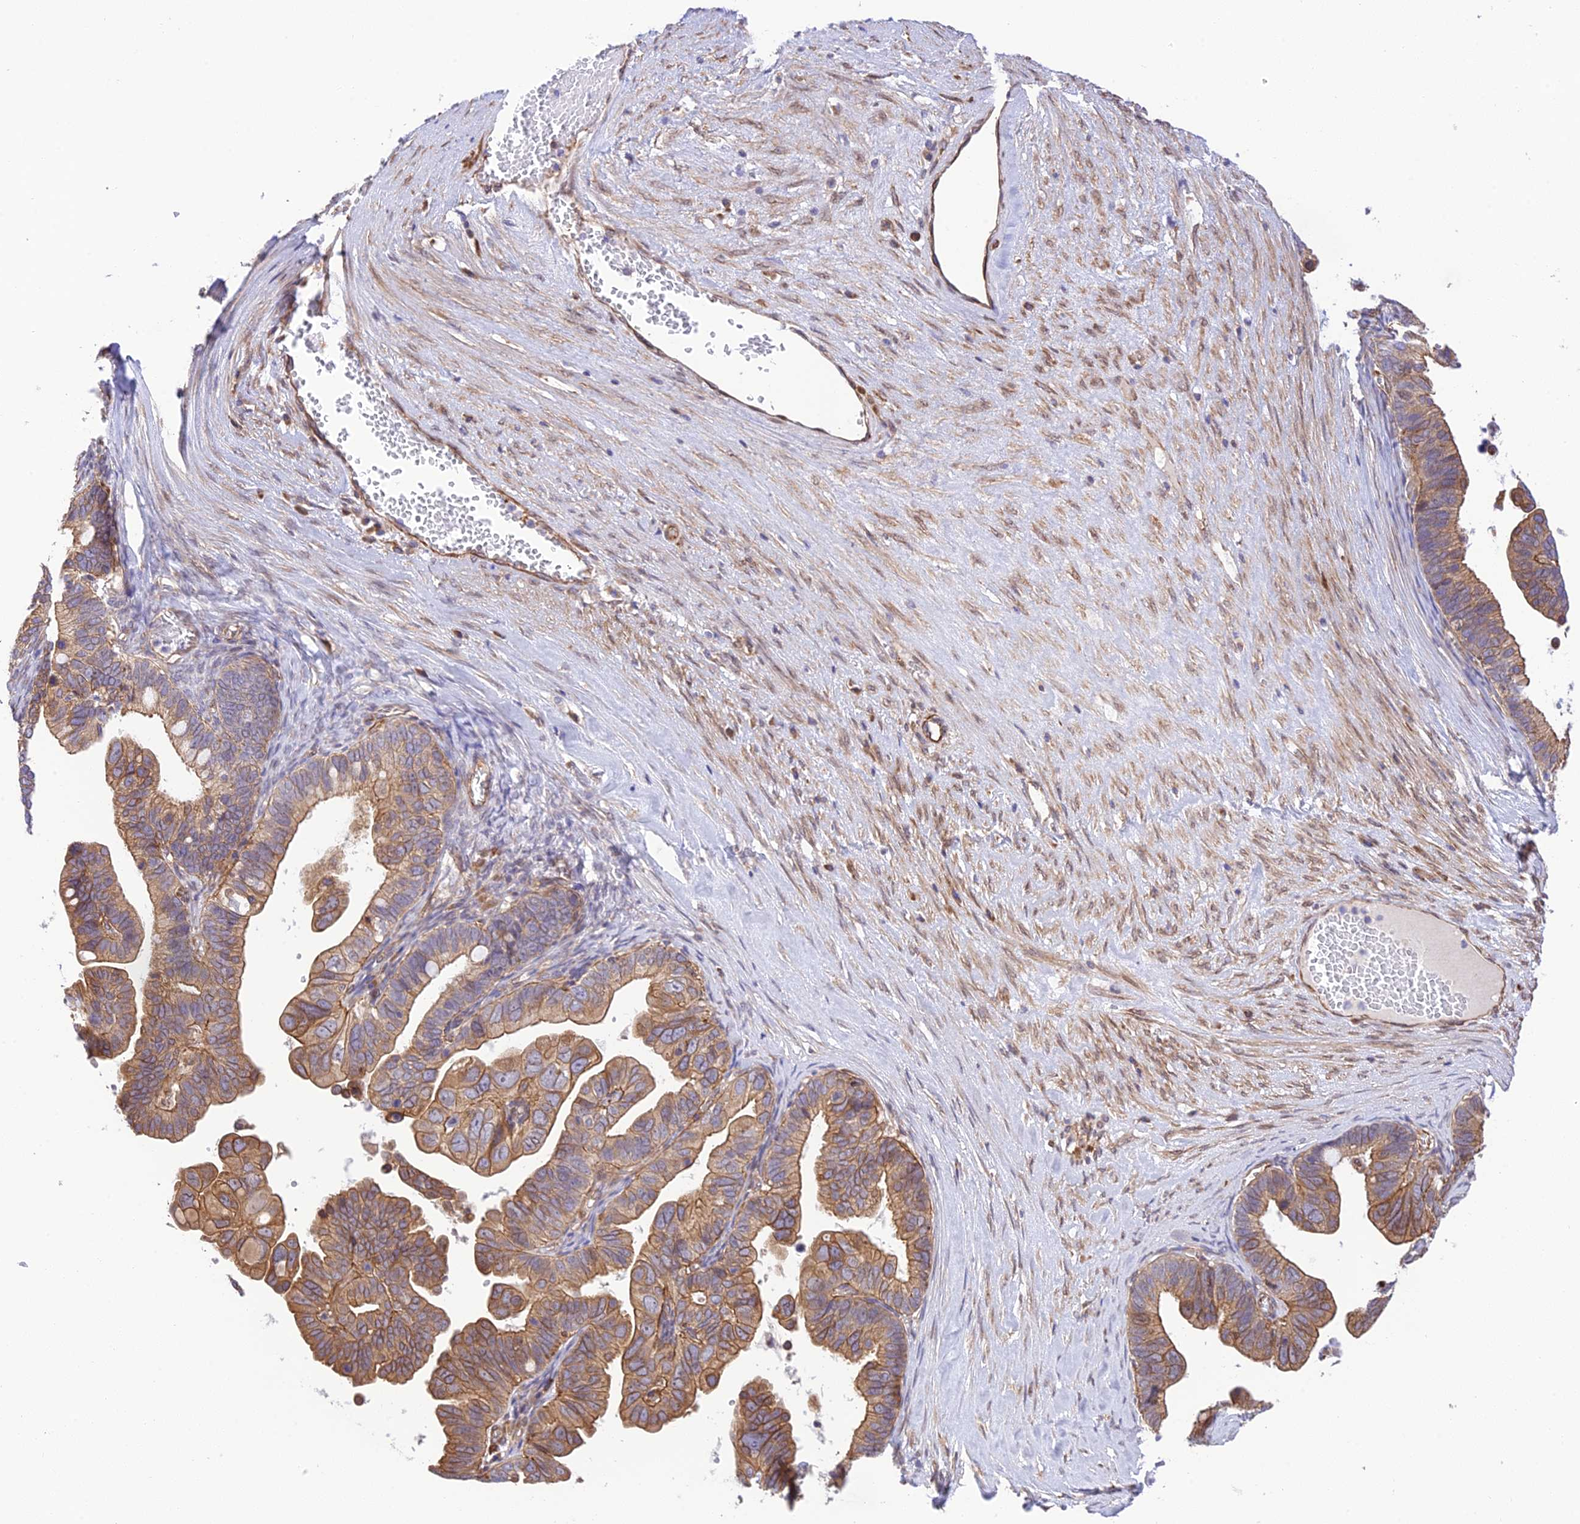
{"staining": {"intensity": "moderate", "quantity": ">75%", "location": "cytoplasmic/membranous"}, "tissue": "ovarian cancer", "cell_type": "Tumor cells", "image_type": "cancer", "snomed": [{"axis": "morphology", "description": "Cystadenocarcinoma, serous, NOS"}, {"axis": "topography", "description": "Ovary"}], "caption": "There is medium levels of moderate cytoplasmic/membranous expression in tumor cells of ovarian serous cystadenocarcinoma, as demonstrated by immunohistochemical staining (brown color).", "gene": "EXOC3L4", "patient": {"sex": "female", "age": 56}}